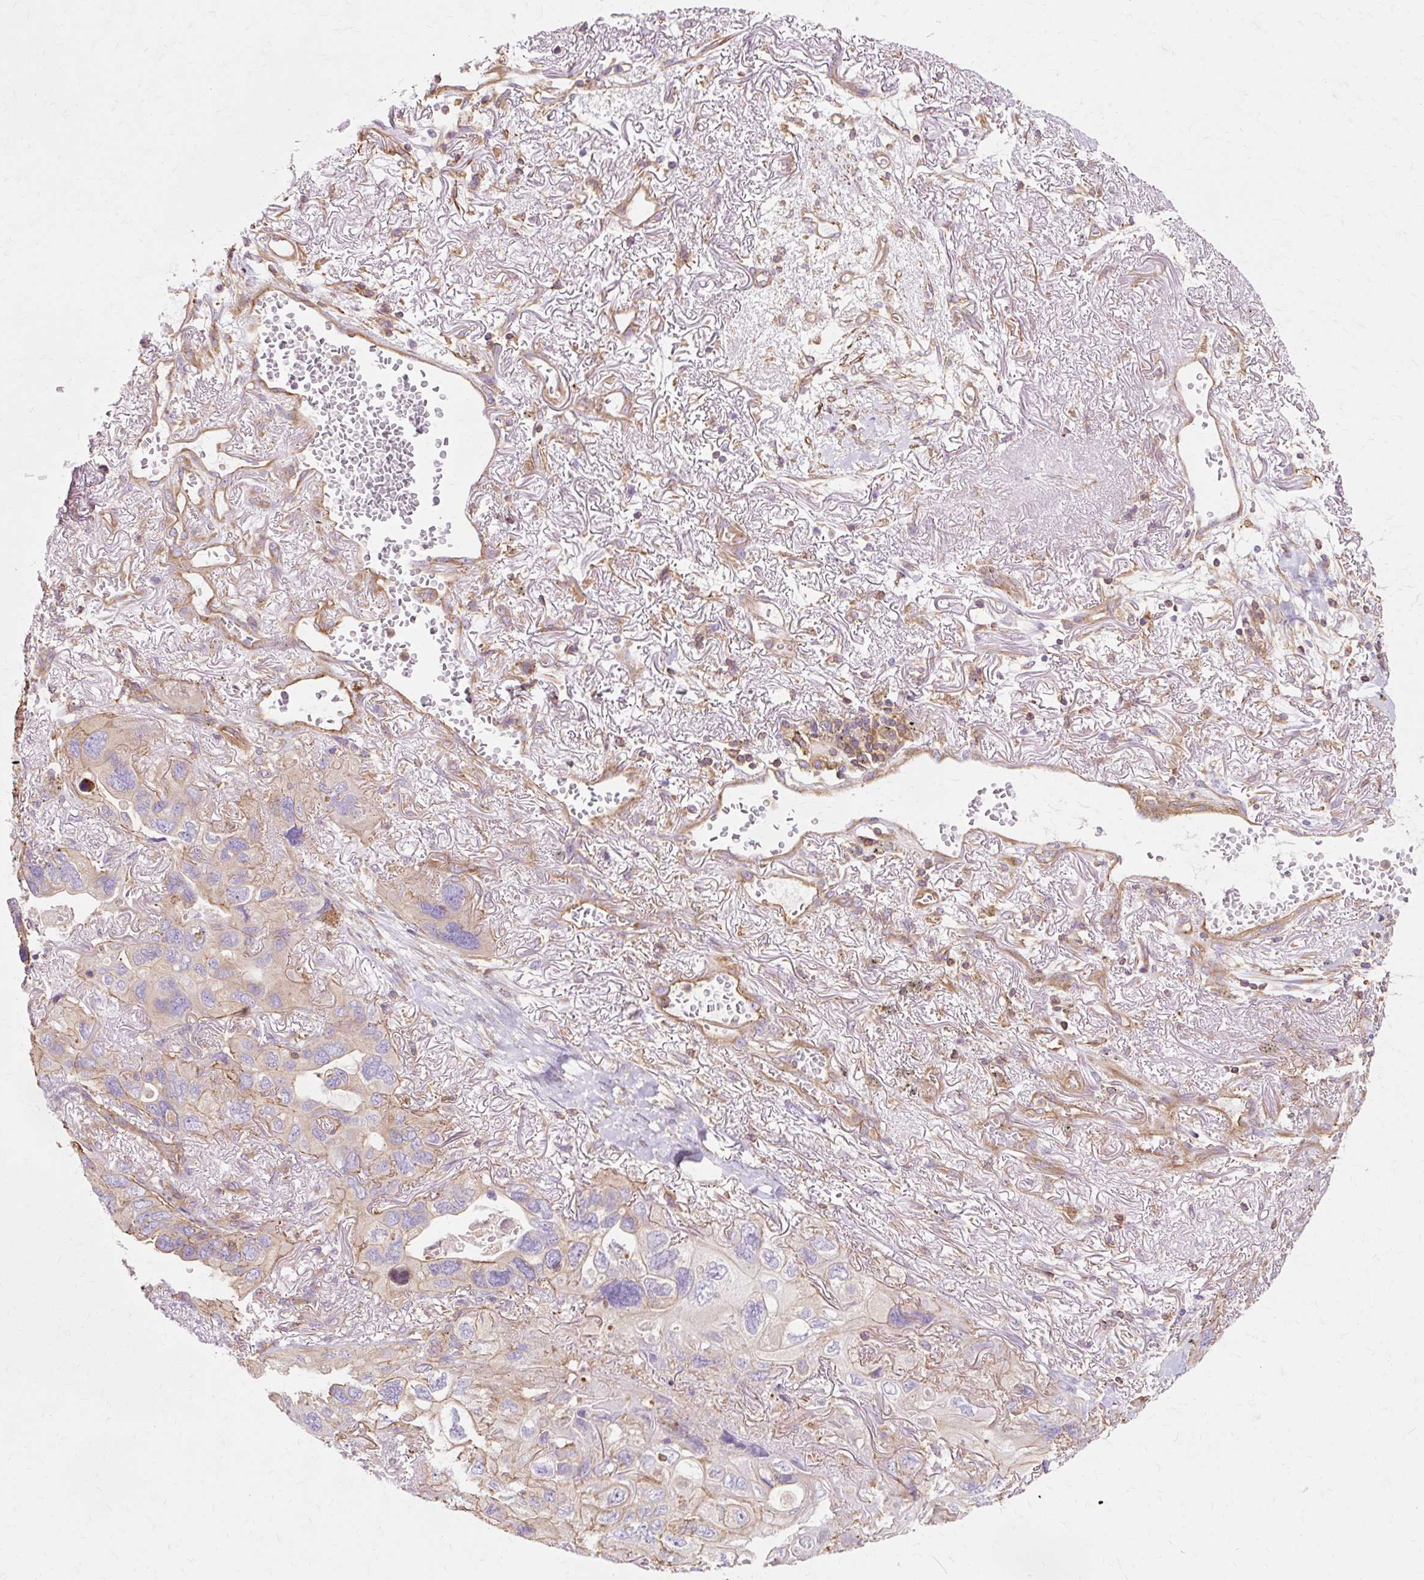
{"staining": {"intensity": "negative", "quantity": "none", "location": "none"}, "tissue": "lung cancer", "cell_type": "Tumor cells", "image_type": "cancer", "snomed": [{"axis": "morphology", "description": "Squamous cell carcinoma, NOS"}, {"axis": "topography", "description": "Lung"}], "caption": "The micrograph demonstrates no staining of tumor cells in lung cancer.", "gene": "TBC1D2B", "patient": {"sex": "female", "age": 73}}